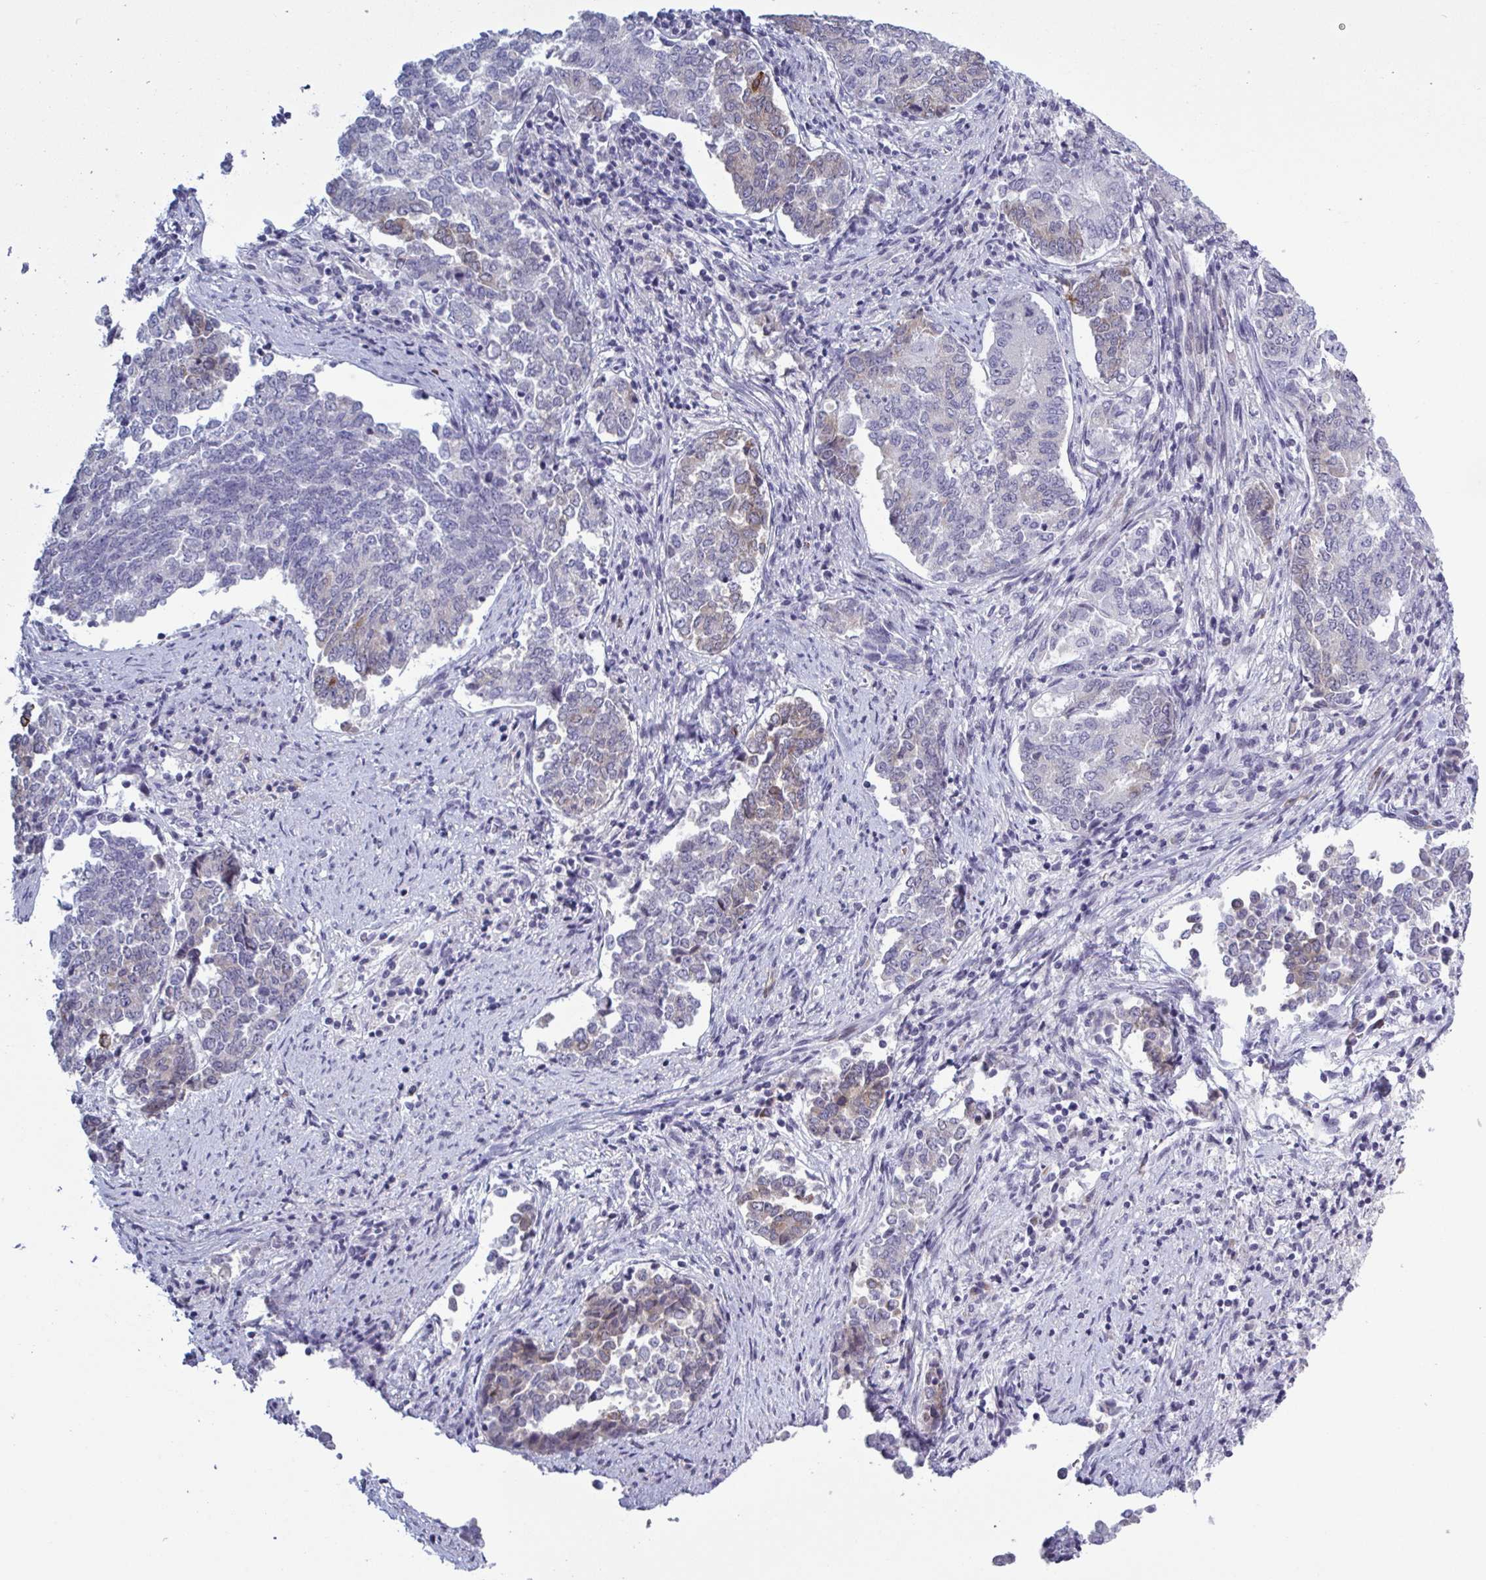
{"staining": {"intensity": "weak", "quantity": "<25%", "location": "cytoplasmic/membranous"}, "tissue": "endometrial cancer", "cell_type": "Tumor cells", "image_type": "cancer", "snomed": [{"axis": "morphology", "description": "Adenocarcinoma, NOS"}, {"axis": "topography", "description": "Endometrium"}], "caption": "Immunohistochemistry of human adenocarcinoma (endometrial) reveals no staining in tumor cells. (Brightfield microscopy of DAB (3,3'-diaminobenzidine) IHC at high magnification).", "gene": "HSD11B2", "patient": {"sex": "female", "age": 80}}